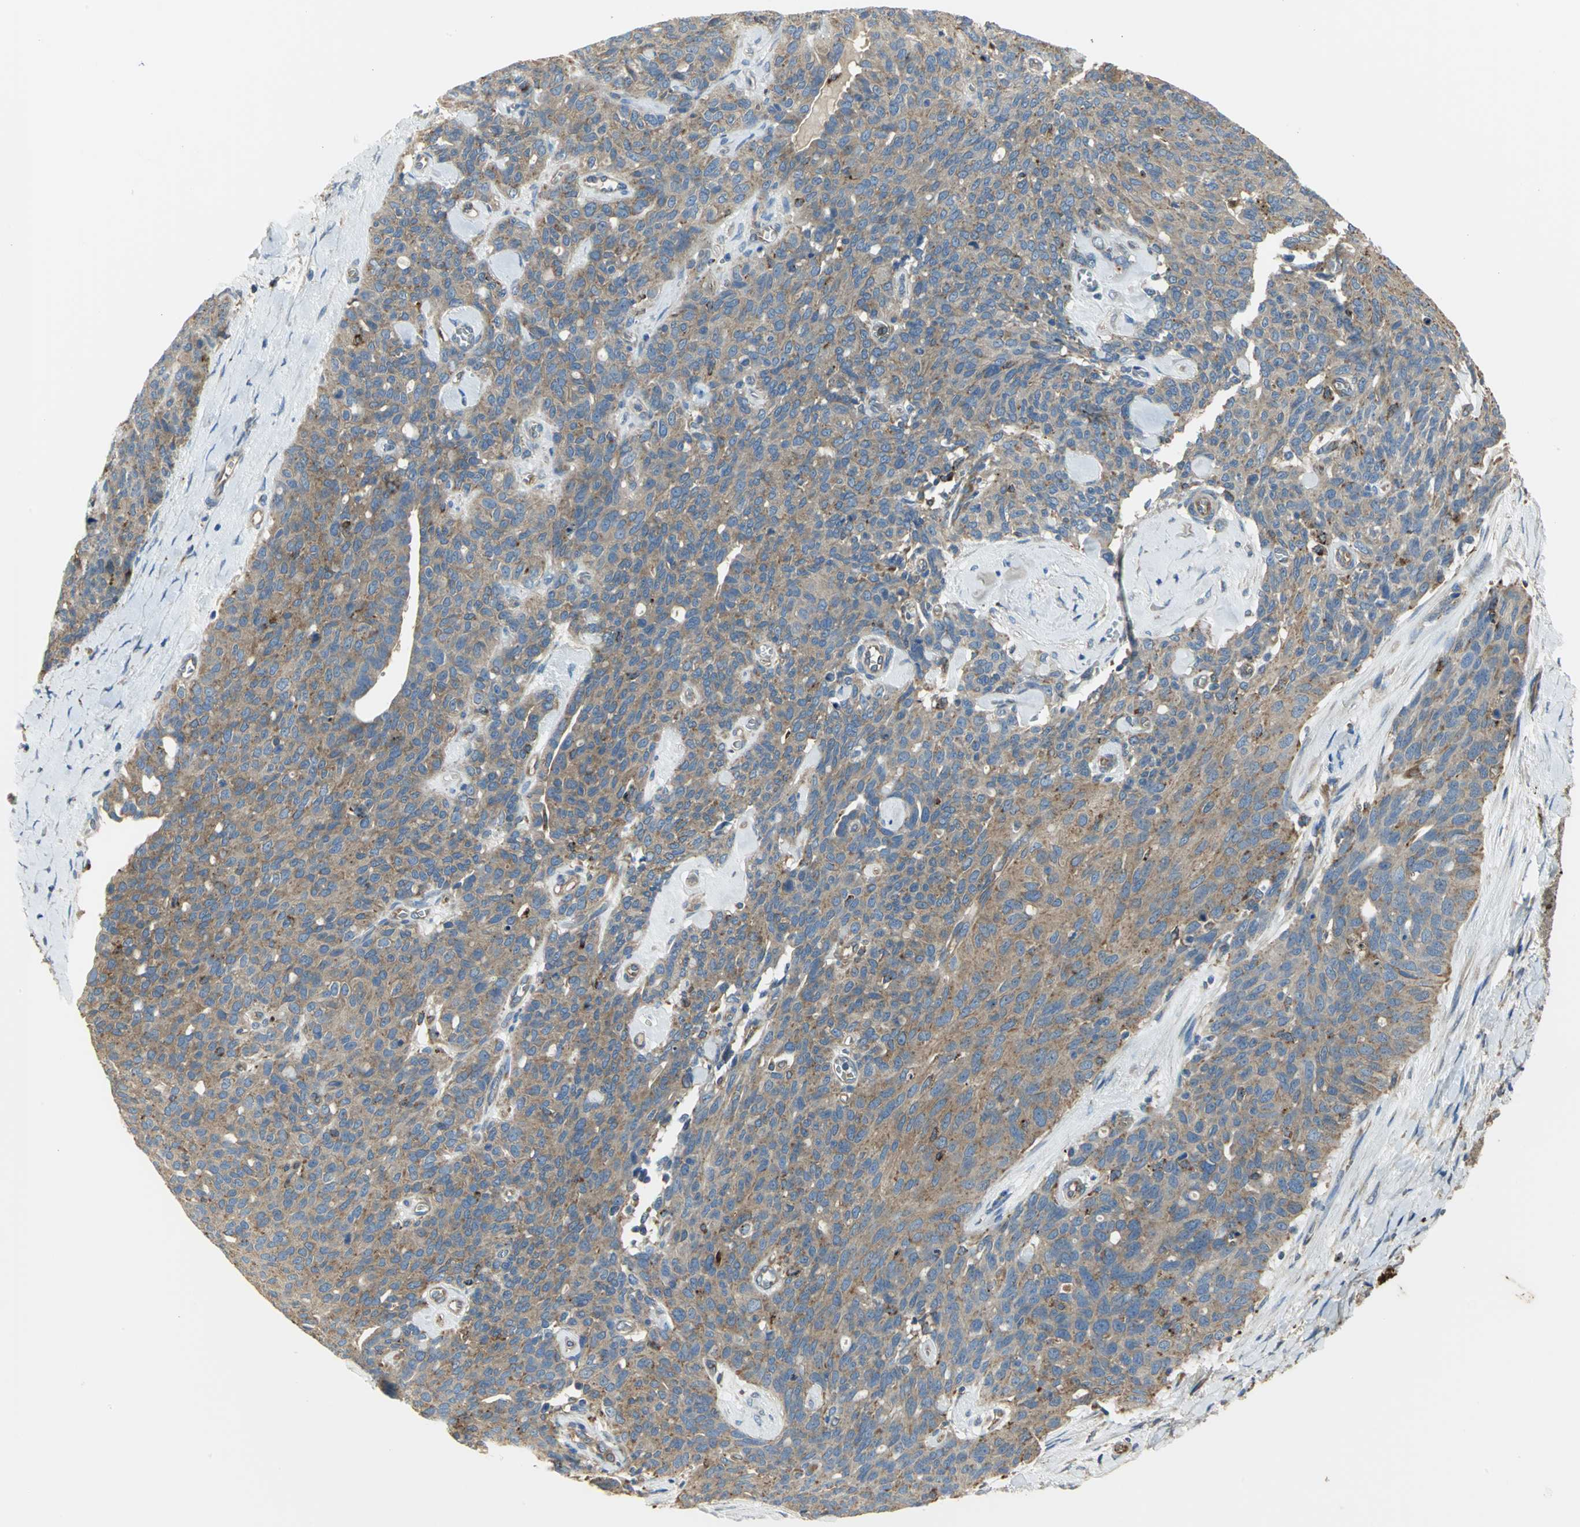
{"staining": {"intensity": "weak", "quantity": ">75%", "location": "cytoplasmic/membranous"}, "tissue": "ovarian cancer", "cell_type": "Tumor cells", "image_type": "cancer", "snomed": [{"axis": "morphology", "description": "Carcinoma, endometroid"}, {"axis": "topography", "description": "Ovary"}], "caption": "IHC (DAB (3,3'-diaminobenzidine)) staining of human ovarian cancer (endometroid carcinoma) displays weak cytoplasmic/membranous protein positivity in approximately >75% of tumor cells.", "gene": "DIAPH2", "patient": {"sex": "female", "age": 60}}